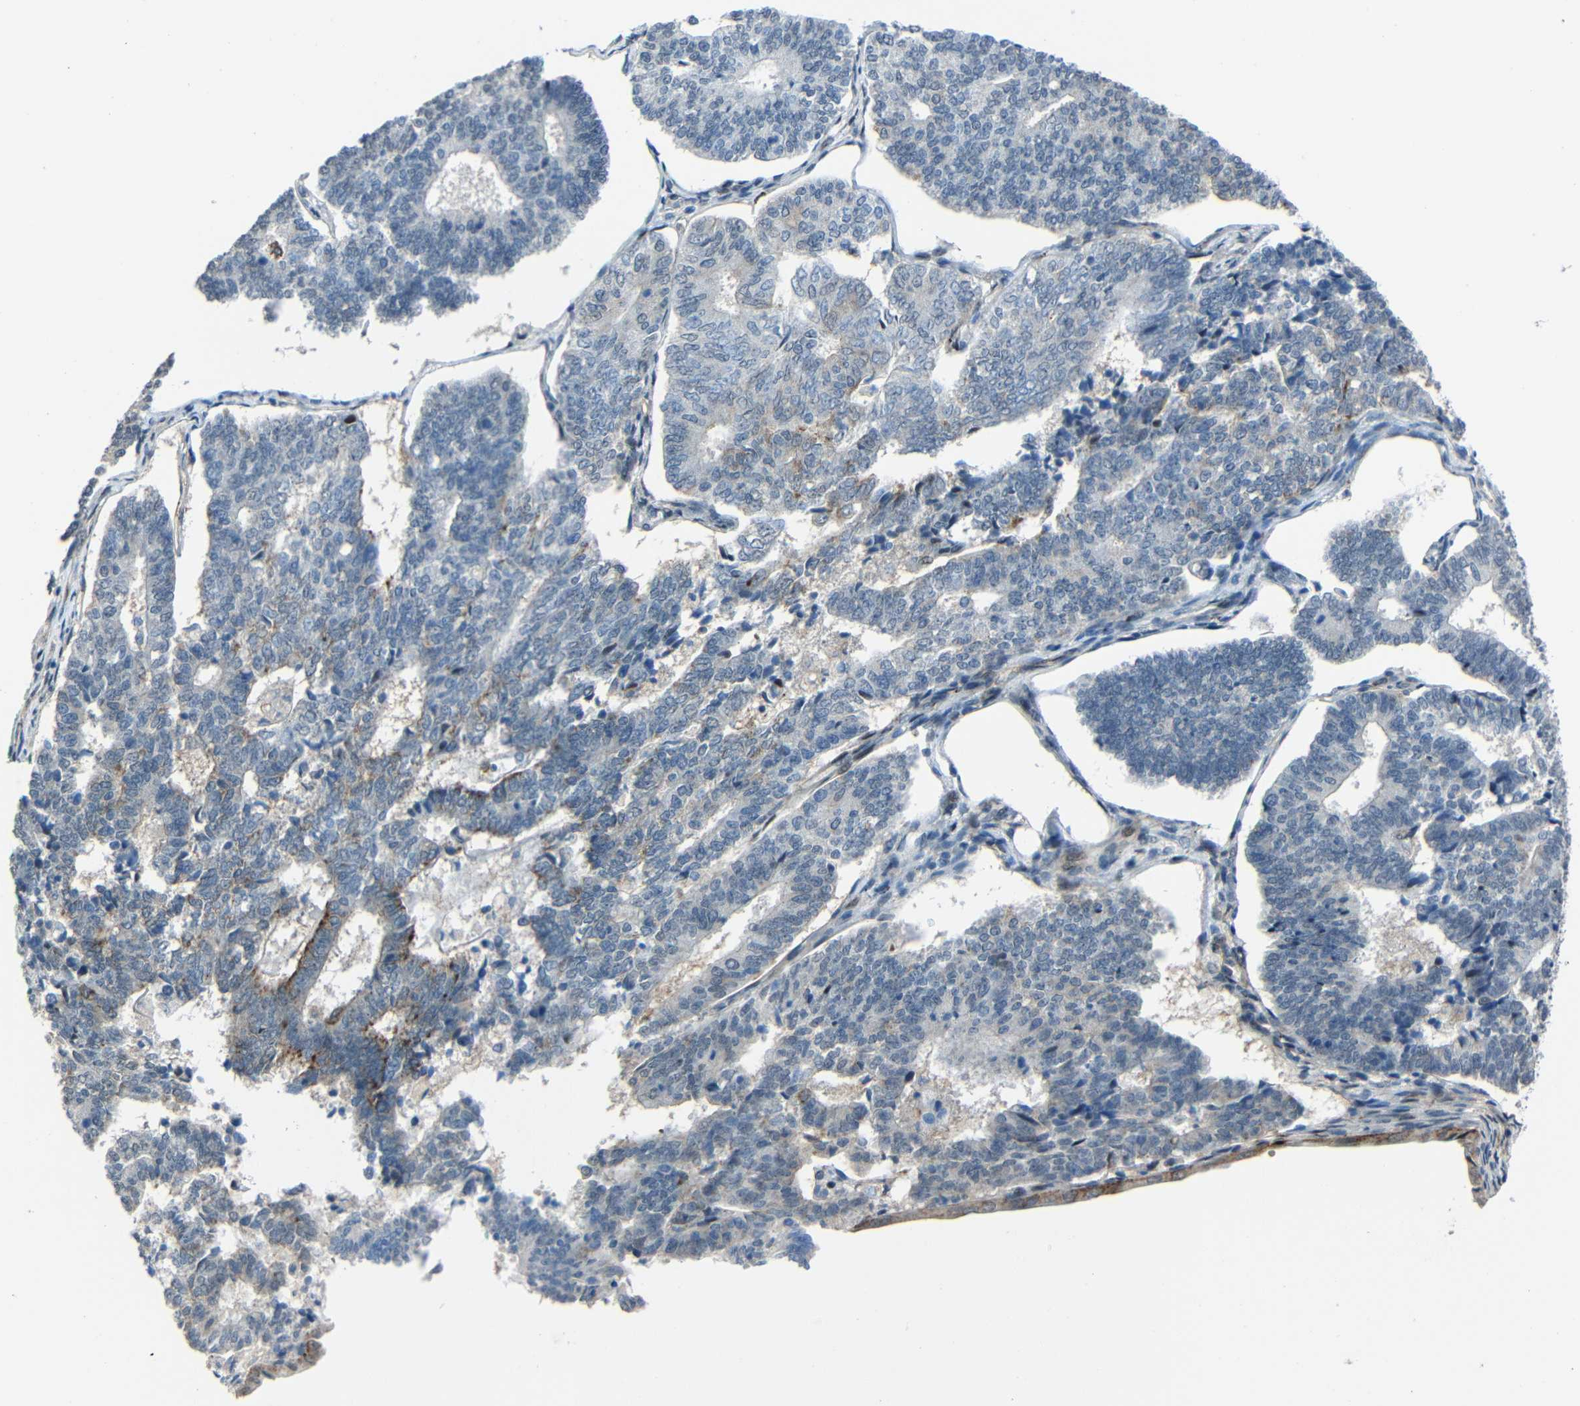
{"staining": {"intensity": "moderate", "quantity": "<25%", "location": "cytoplasmic/membranous"}, "tissue": "endometrial cancer", "cell_type": "Tumor cells", "image_type": "cancer", "snomed": [{"axis": "morphology", "description": "Adenocarcinoma, NOS"}, {"axis": "topography", "description": "Endometrium"}], "caption": "DAB (3,3'-diaminobenzidine) immunohistochemical staining of human endometrial cancer (adenocarcinoma) reveals moderate cytoplasmic/membranous protein expression in about <25% of tumor cells.", "gene": "DNAJC5", "patient": {"sex": "female", "age": 70}}